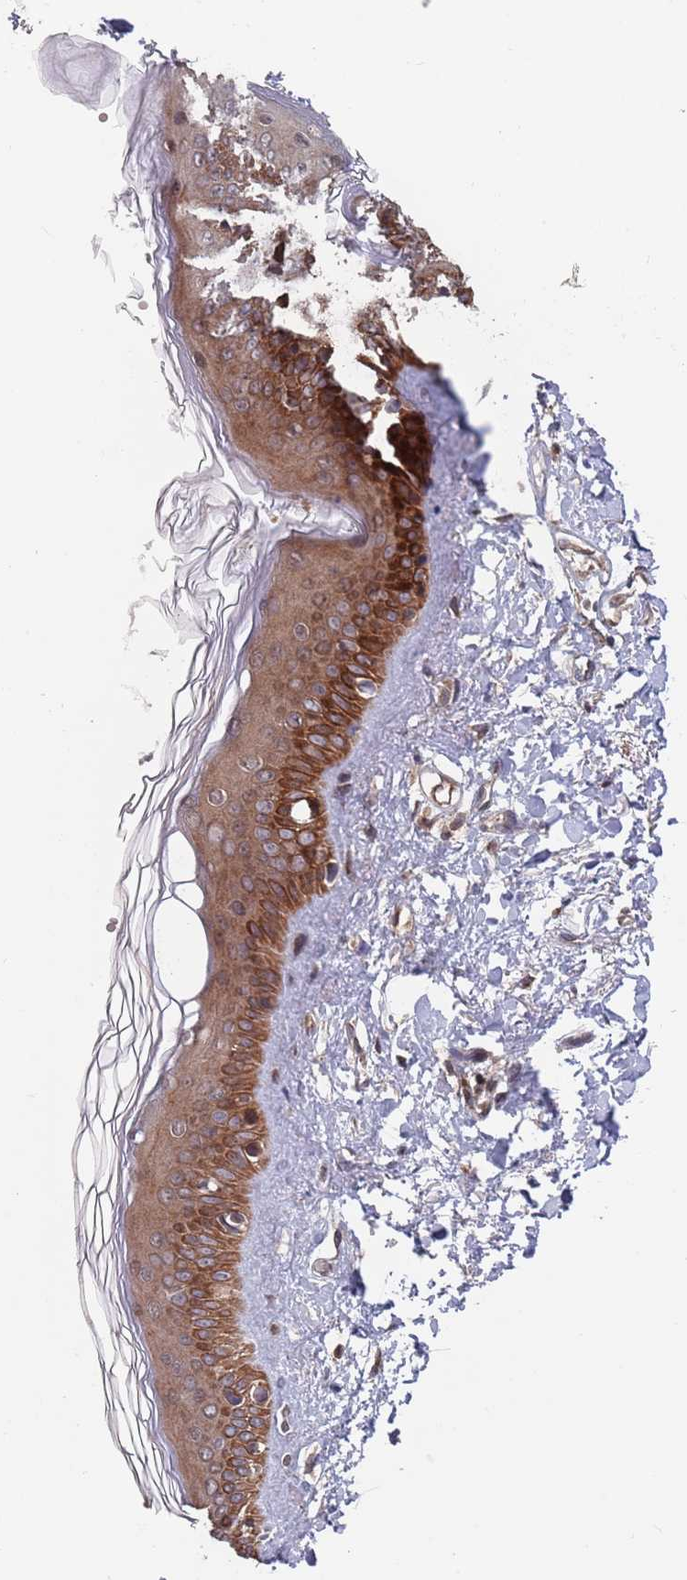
{"staining": {"intensity": "moderate", "quantity": ">75%", "location": "cytoplasmic/membranous"}, "tissue": "skin", "cell_type": "Fibroblasts", "image_type": "normal", "snomed": [{"axis": "morphology", "description": "Normal tissue, NOS"}, {"axis": "topography", "description": "Skin"}], "caption": "This photomicrograph shows normal skin stained with IHC to label a protein in brown. The cytoplasmic/membranous of fibroblasts show moderate positivity for the protein. Nuclei are counter-stained blue.", "gene": "UNC45A", "patient": {"sex": "female", "age": 58}}